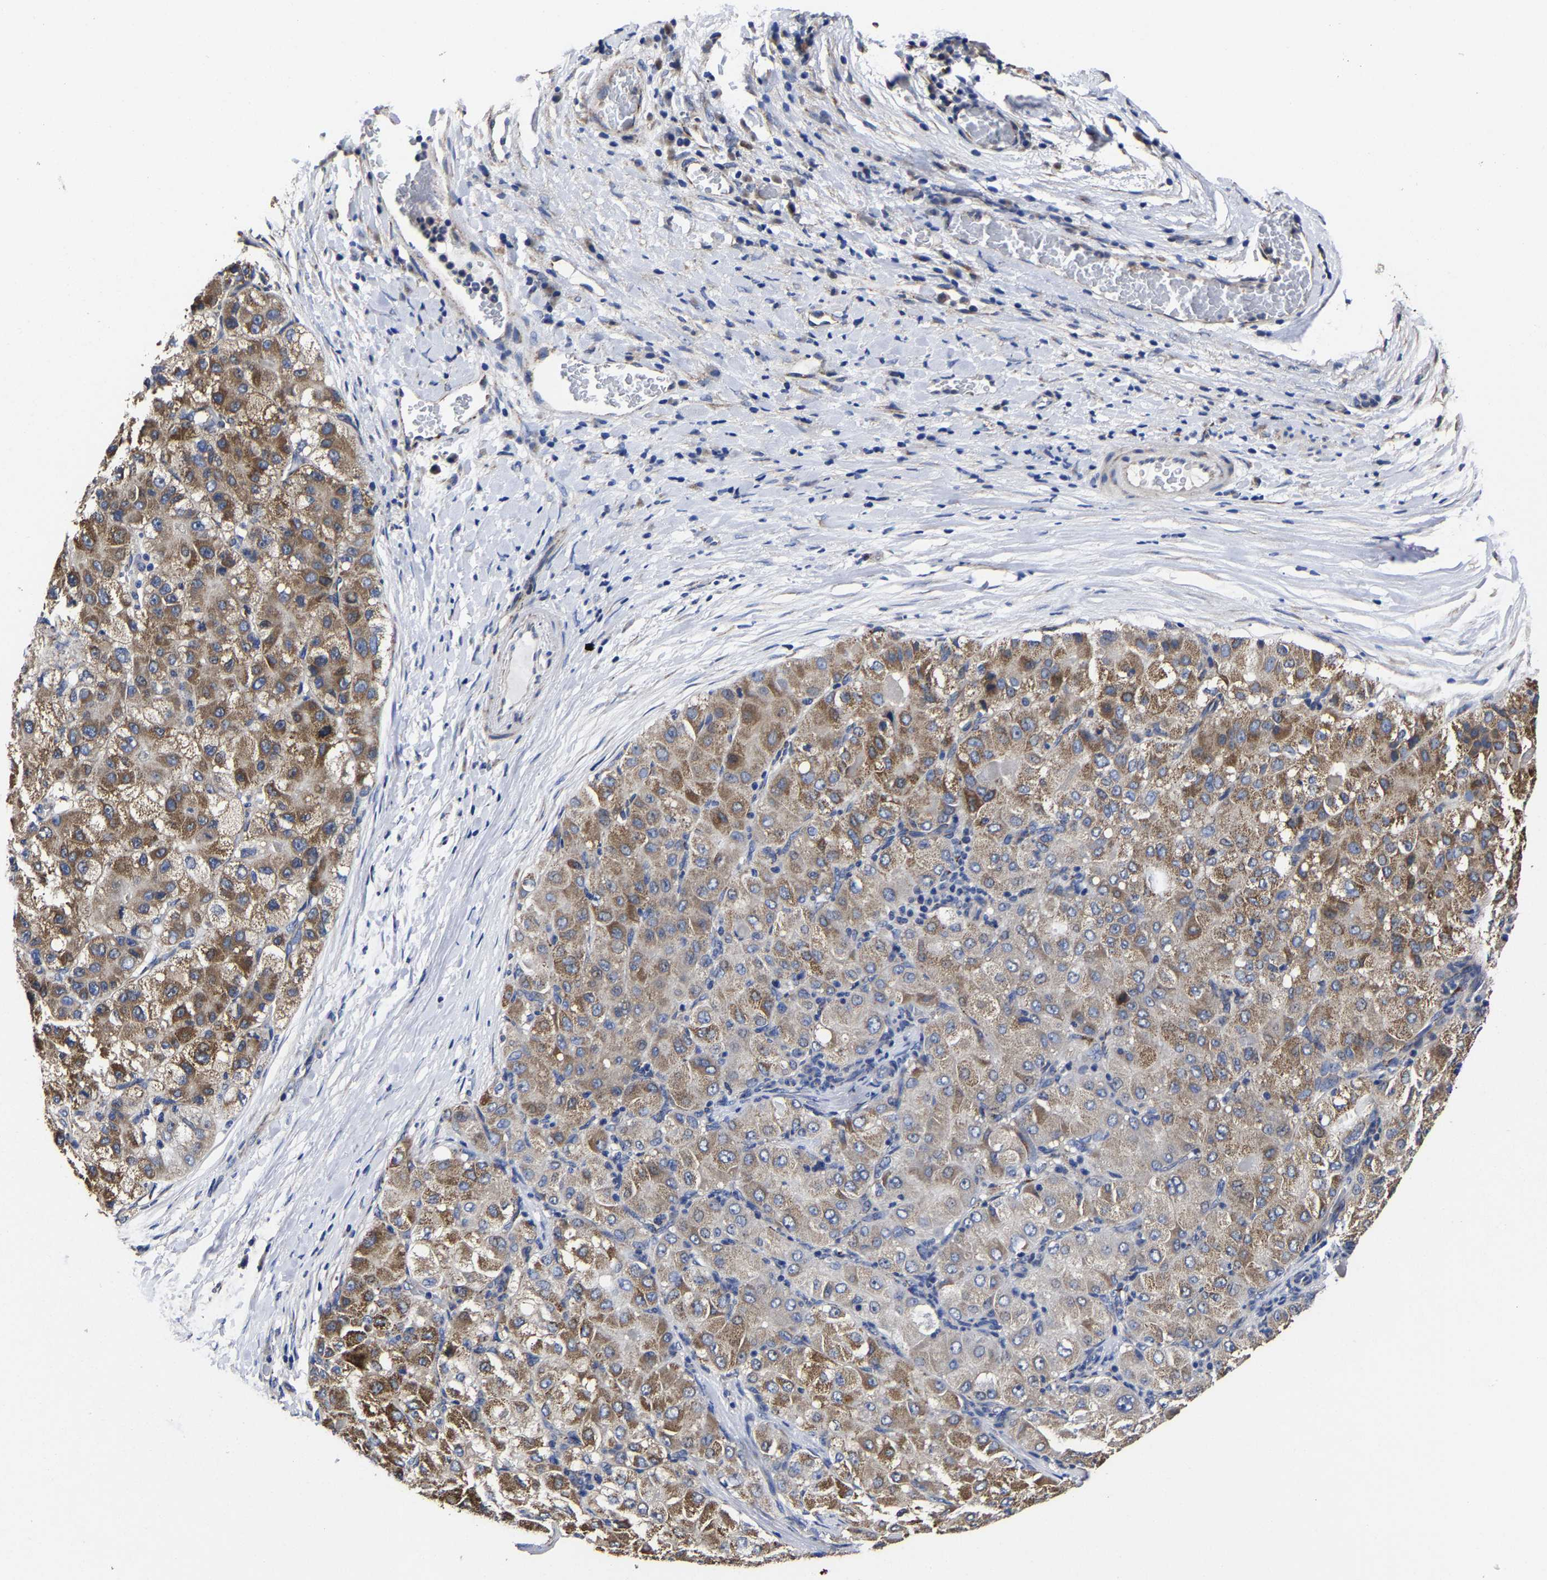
{"staining": {"intensity": "moderate", "quantity": ">75%", "location": "cytoplasmic/membranous"}, "tissue": "liver cancer", "cell_type": "Tumor cells", "image_type": "cancer", "snomed": [{"axis": "morphology", "description": "Carcinoma, Hepatocellular, NOS"}, {"axis": "topography", "description": "Liver"}], "caption": "Immunohistochemical staining of human hepatocellular carcinoma (liver) exhibits medium levels of moderate cytoplasmic/membranous protein expression in approximately >75% of tumor cells. The staining is performed using DAB brown chromogen to label protein expression. The nuclei are counter-stained blue using hematoxylin.", "gene": "AASS", "patient": {"sex": "male", "age": 80}}